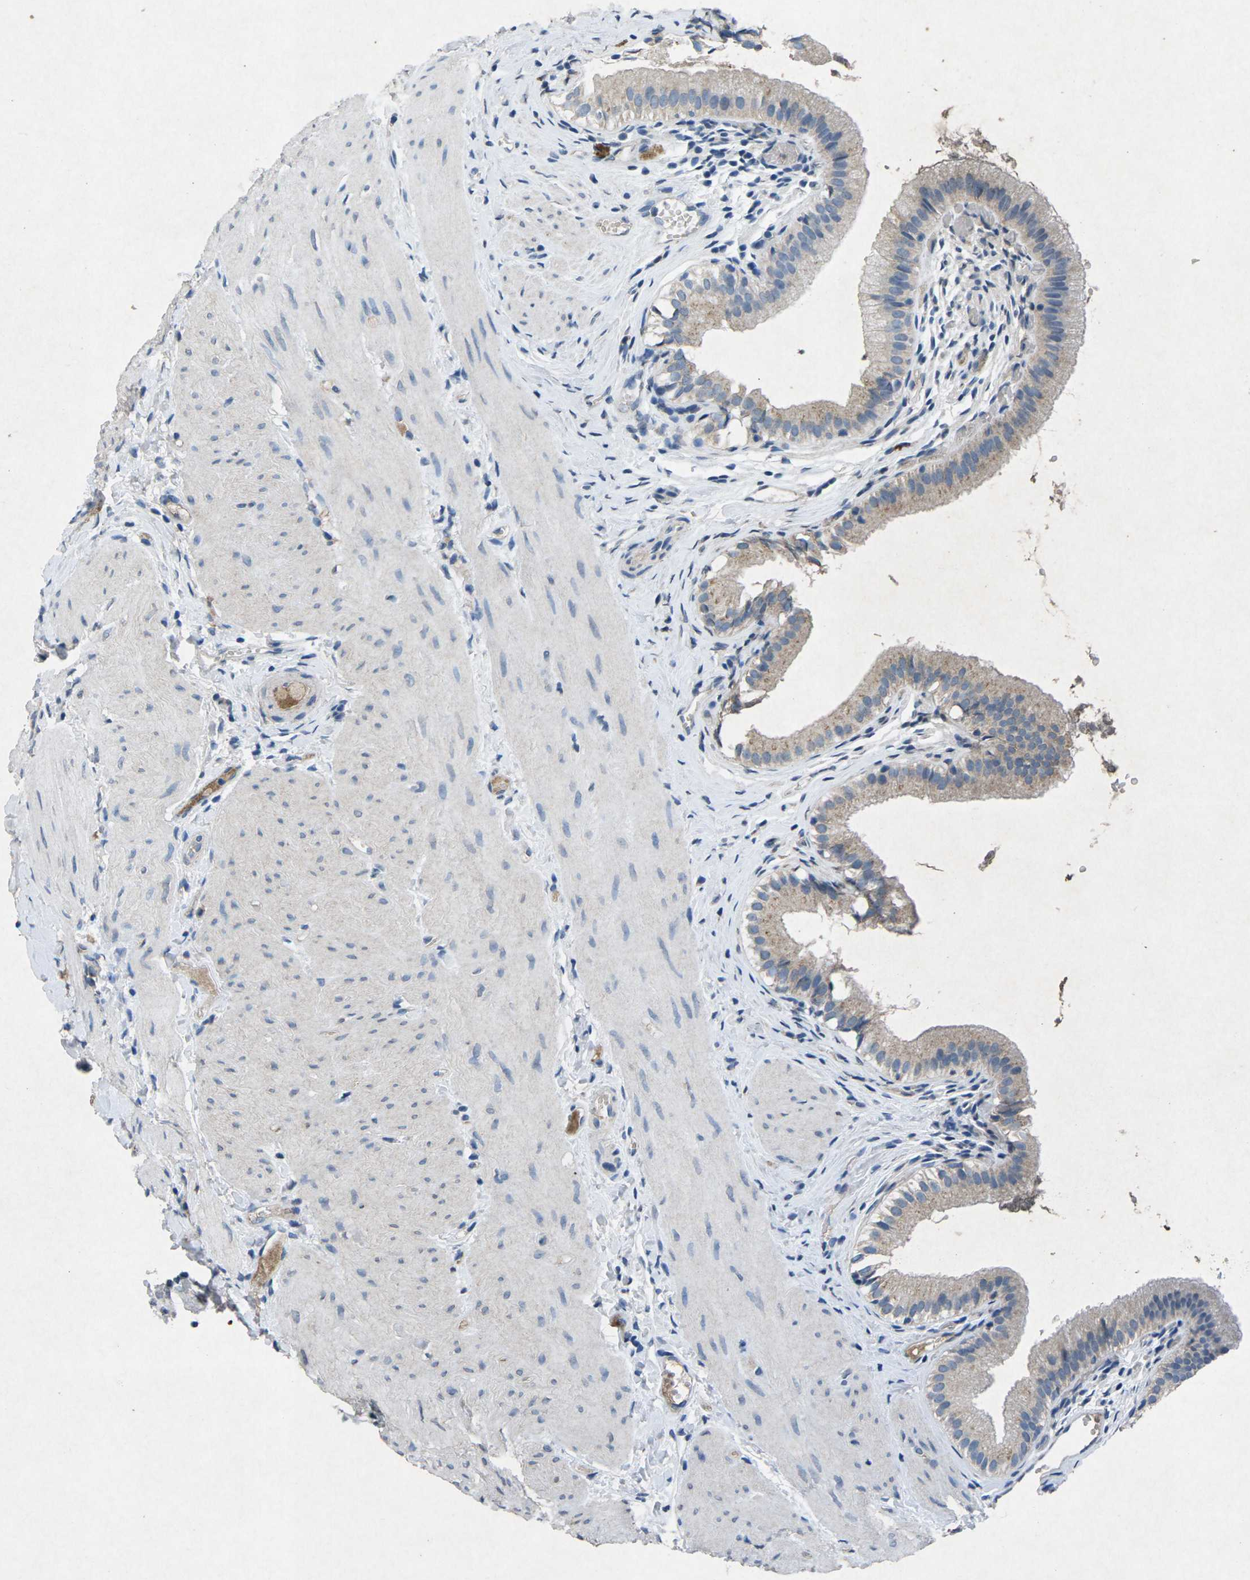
{"staining": {"intensity": "weak", "quantity": "25%-75%", "location": "cytoplasmic/membranous"}, "tissue": "gallbladder", "cell_type": "Glandular cells", "image_type": "normal", "snomed": [{"axis": "morphology", "description": "Normal tissue, NOS"}, {"axis": "topography", "description": "Gallbladder"}], "caption": "The image demonstrates staining of unremarkable gallbladder, revealing weak cytoplasmic/membranous protein staining (brown color) within glandular cells.", "gene": "PLG", "patient": {"sex": "female", "age": 26}}